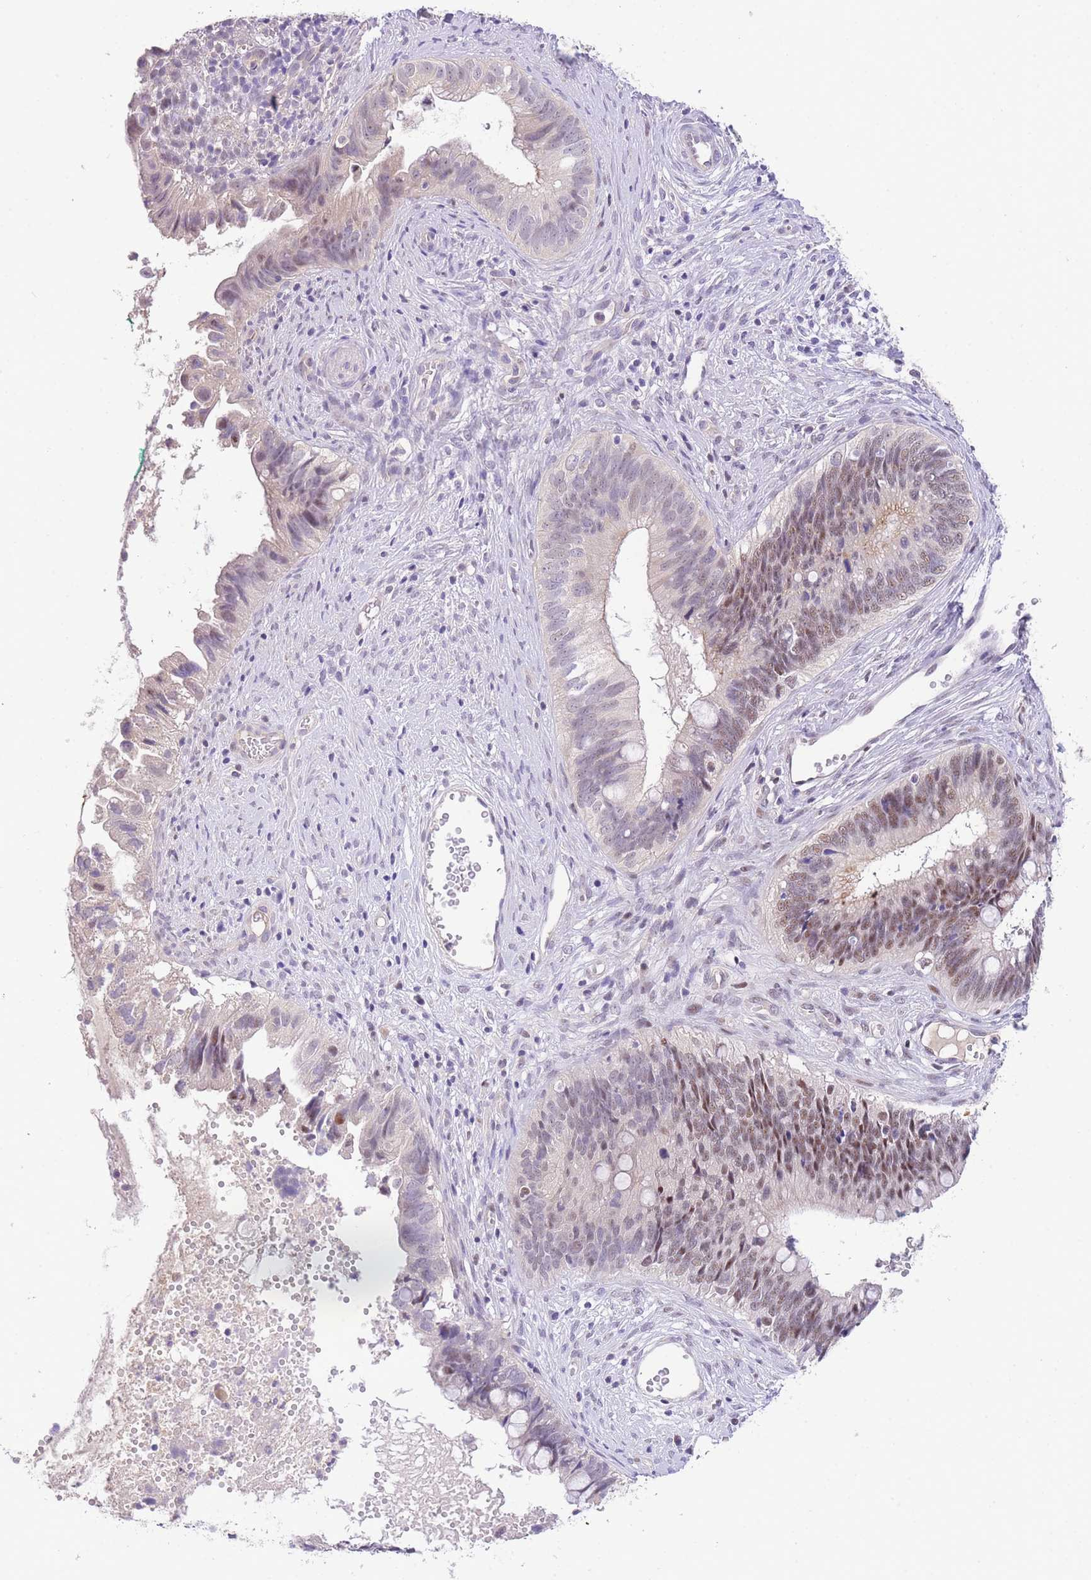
{"staining": {"intensity": "weak", "quantity": ">75%", "location": "nuclear"}, "tissue": "cervical cancer", "cell_type": "Tumor cells", "image_type": "cancer", "snomed": [{"axis": "morphology", "description": "Adenocarcinoma, NOS"}, {"axis": "topography", "description": "Cervix"}], "caption": "A low amount of weak nuclear staining is seen in about >75% of tumor cells in cervical cancer tissue. (DAB (3,3'-diaminobenzidine) = brown stain, brightfield microscopy at high magnification).", "gene": "SLC35F2", "patient": {"sex": "female", "age": 42}}